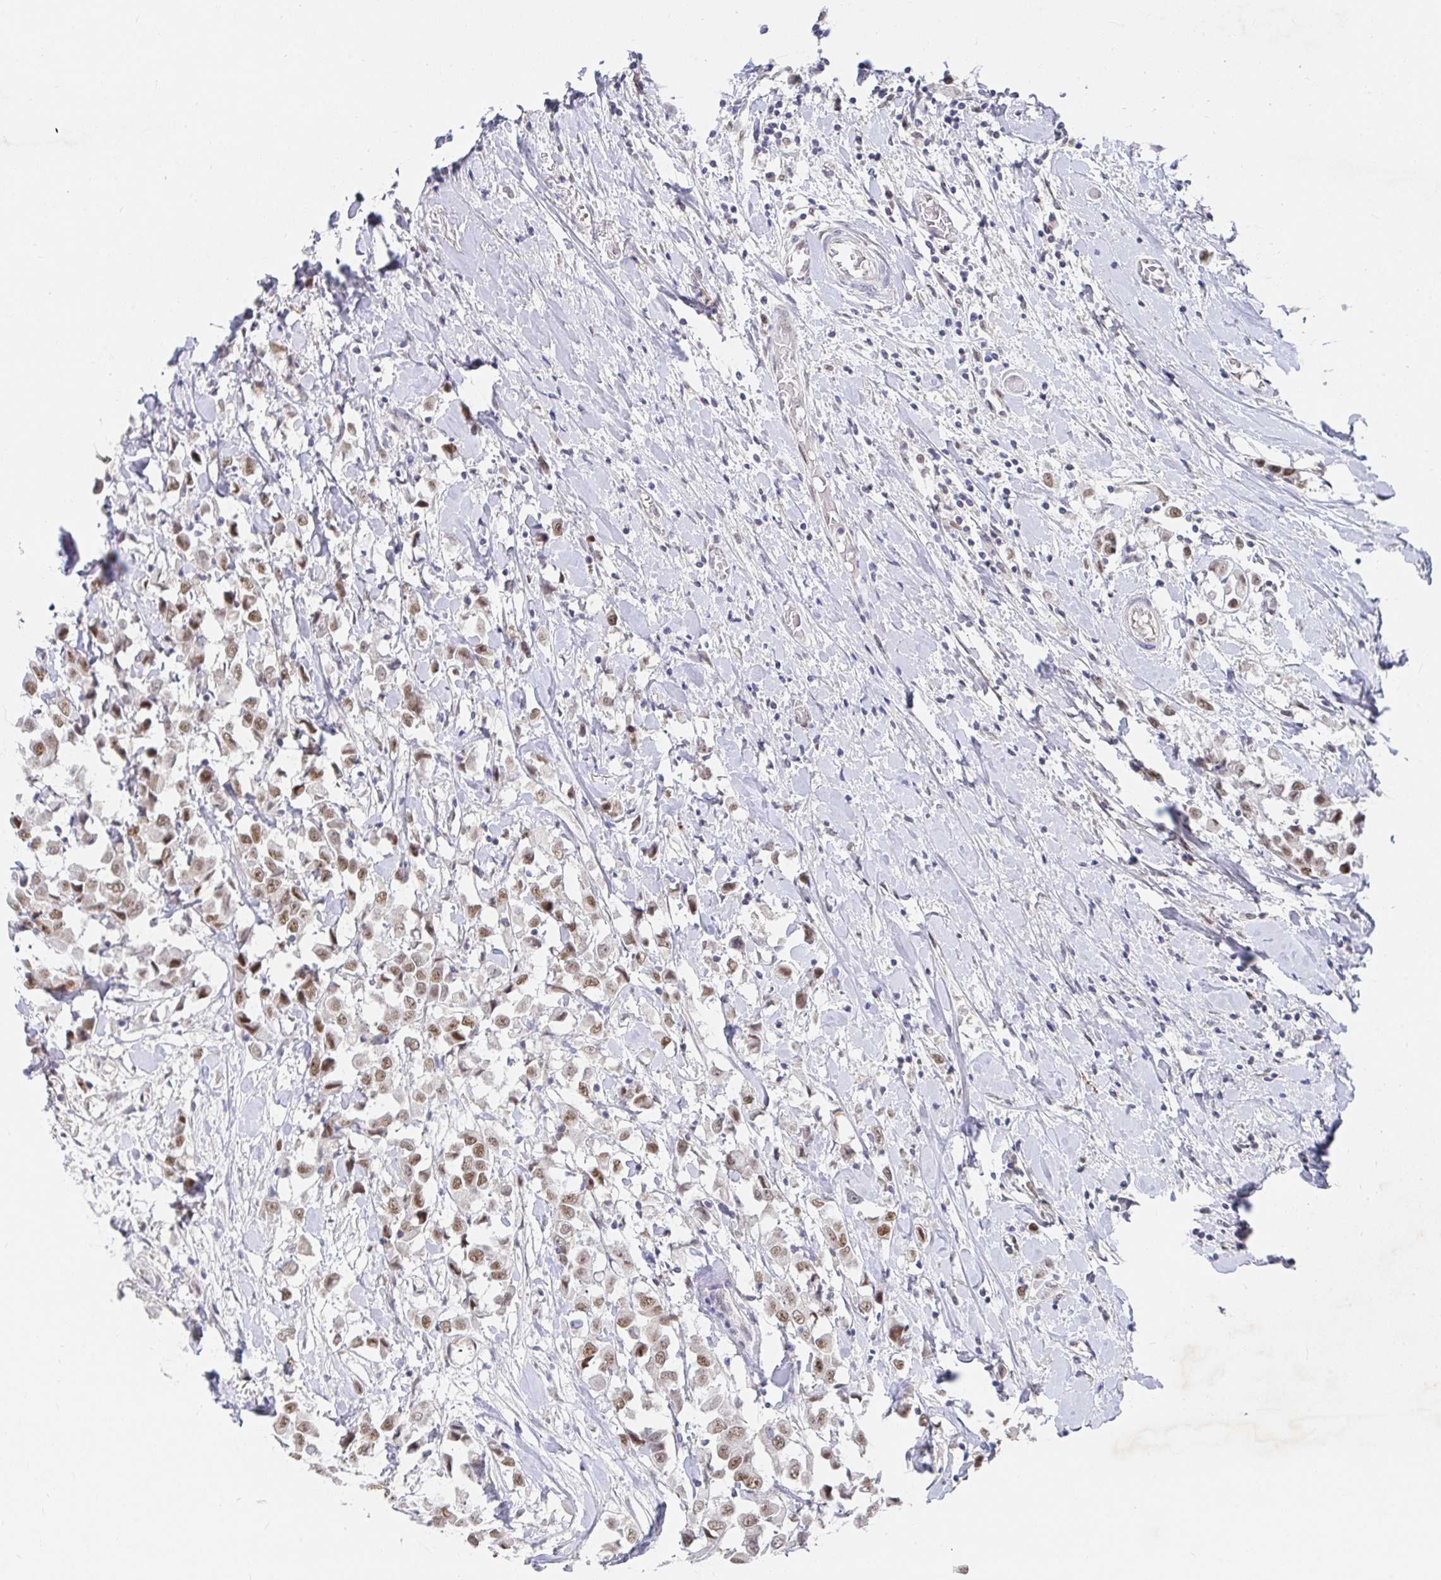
{"staining": {"intensity": "moderate", "quantity": ">75%", "location": "nuclear"}, "tissue": "breast cancer", "cell_type": "Tumor cells", "image_type": "cancer", "snomed": [{"axis": "morphology", "description": "Duct carcinoma"}, {"axis": "topography", "description": "Breast"}], "caption": "This is a histology image of IHC staining of breast infiltrating ductal carcinoma, which shows moderate expression in the nuclear of tumor cells.", "gene": "RCOR1", "patient": {"sex": "female", "age": 61}}